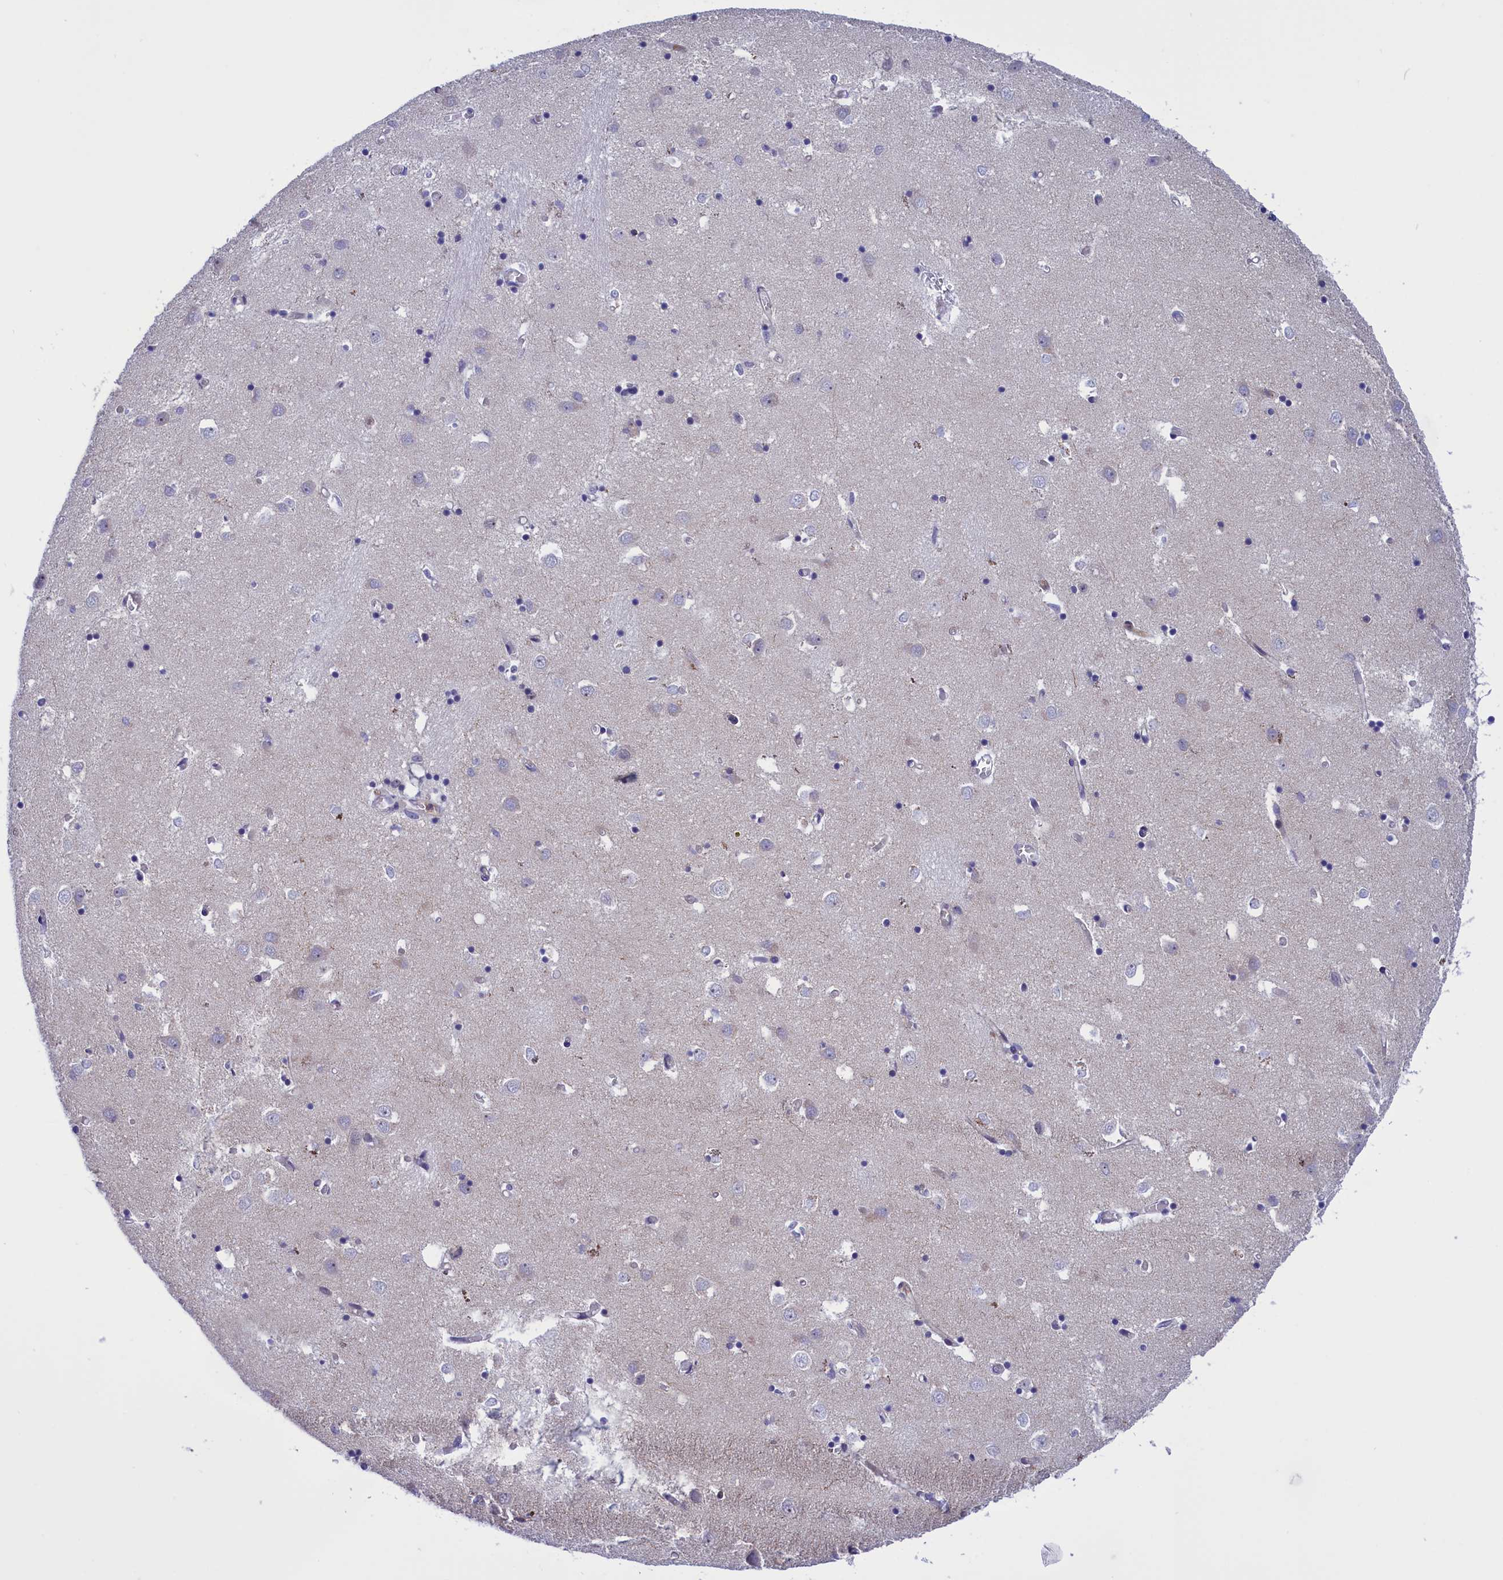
{"staining": {"intensity": "negative", "quantity": "none", "location": "none"}, "tissue": "caudate", "cell_type": "Glial cells", "image_type": "normal", "snomed": [{"axis": "morphology", "description": "Normal tissue, NOS"}, {"axis": "topography", "description": "Lateral ventricle wall"}], "caption": "The histopathology image shows no significant expression in glial cells of caudate.", "gene": "MPND", "patient": {"sex": "male", "age": 70}}